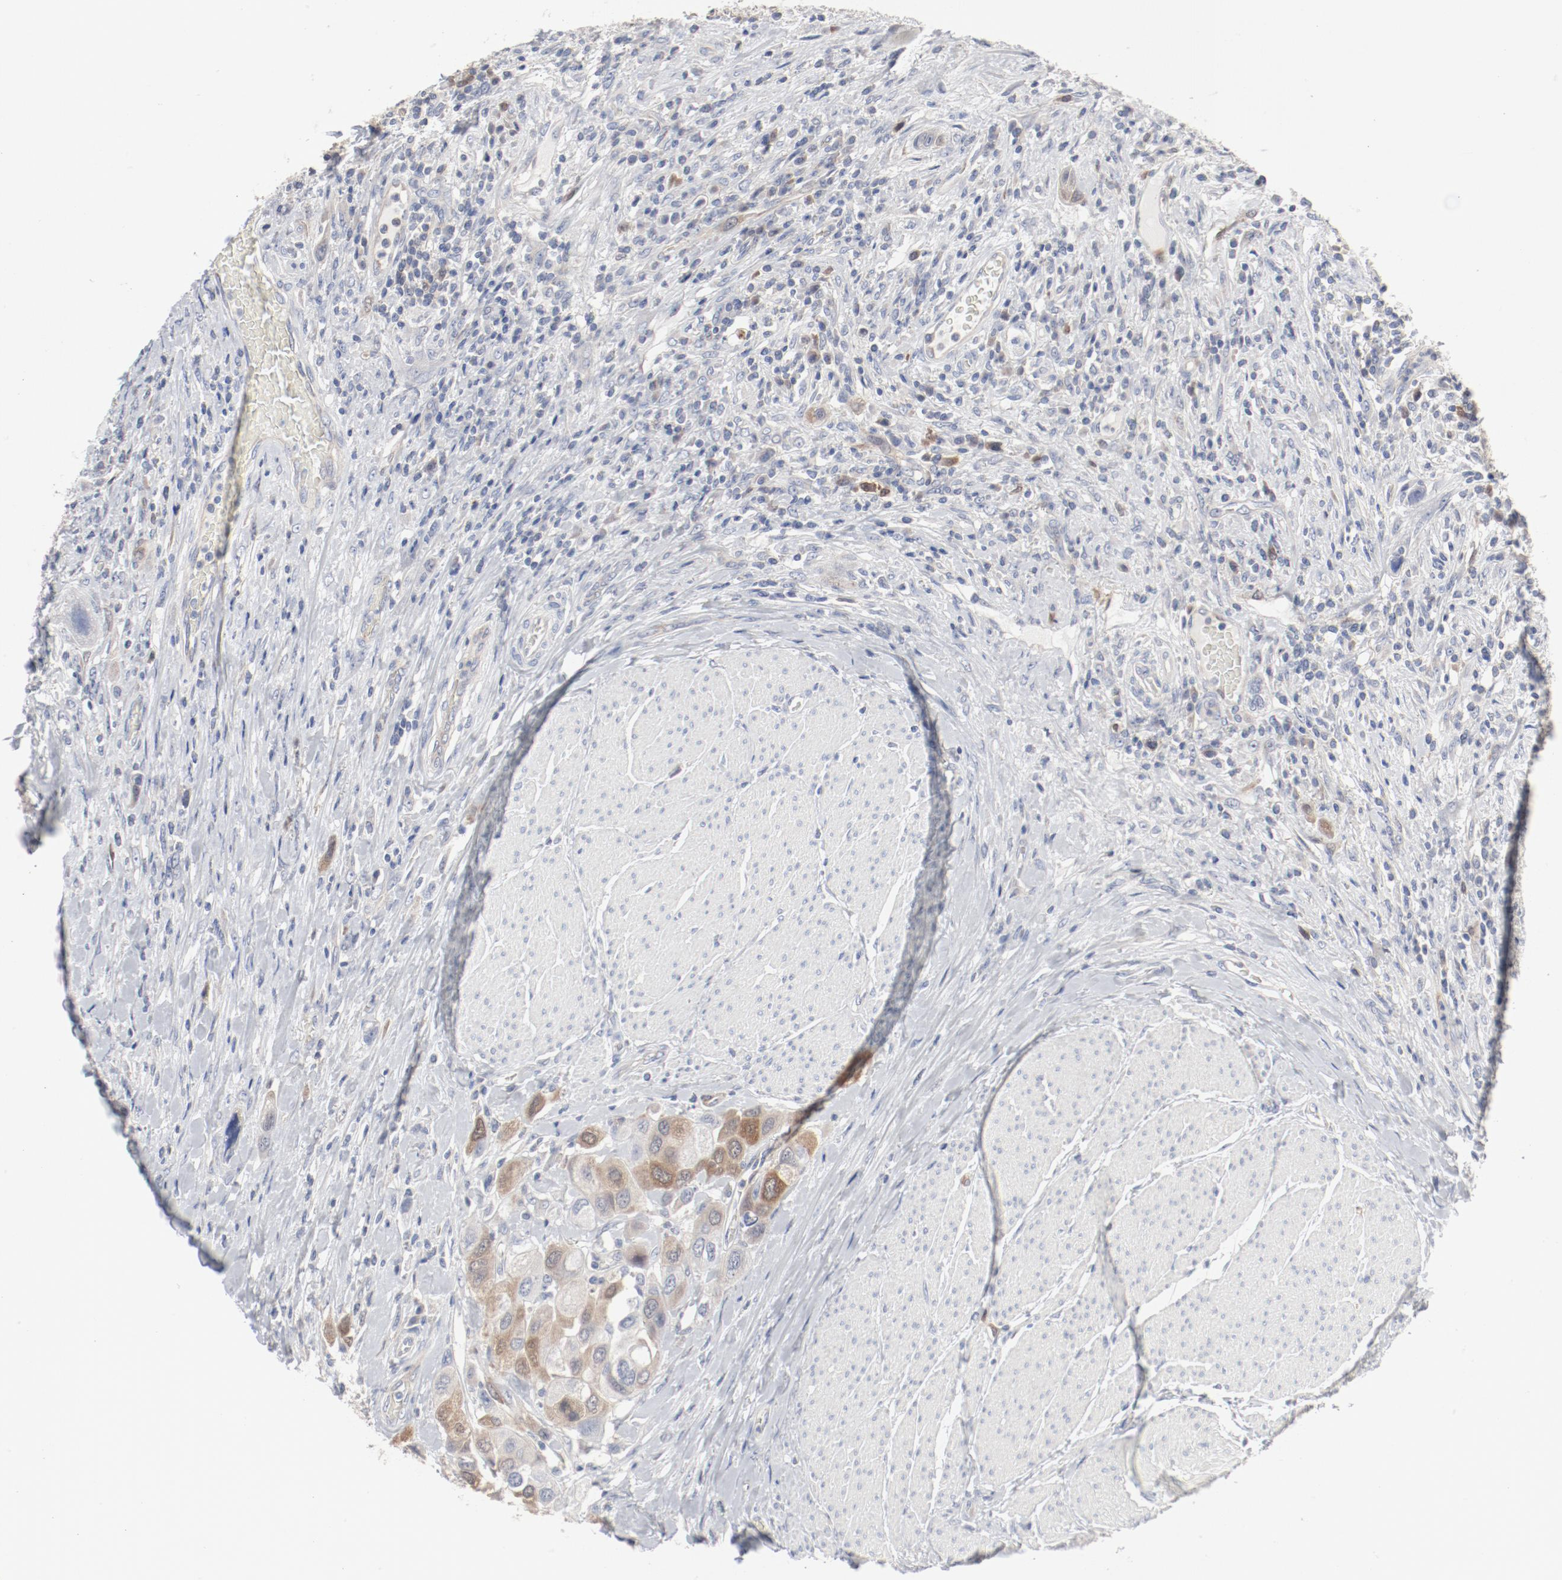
{"staining": {"intensity": "moderate", "quantity": "25%-75%", "location": "cytoplasmic/membranous"}, "tissue": "urothelial cancer", "cell_type": "Tumor cells", "image_type": "cancer", "snomed": [{"axis": "morphology", "description": "Urothelial carcinoma, High grade"}, {"axis": "topography", "description": "Urinary bladder"}], "caption": "Tumor cells show medium levels of moderate cytoplasmic/membranous expression in about 25%-75% of cells in urothelial cancer.", "gene": "CDK1", "patient": {"sex": "male", "age": 50}}